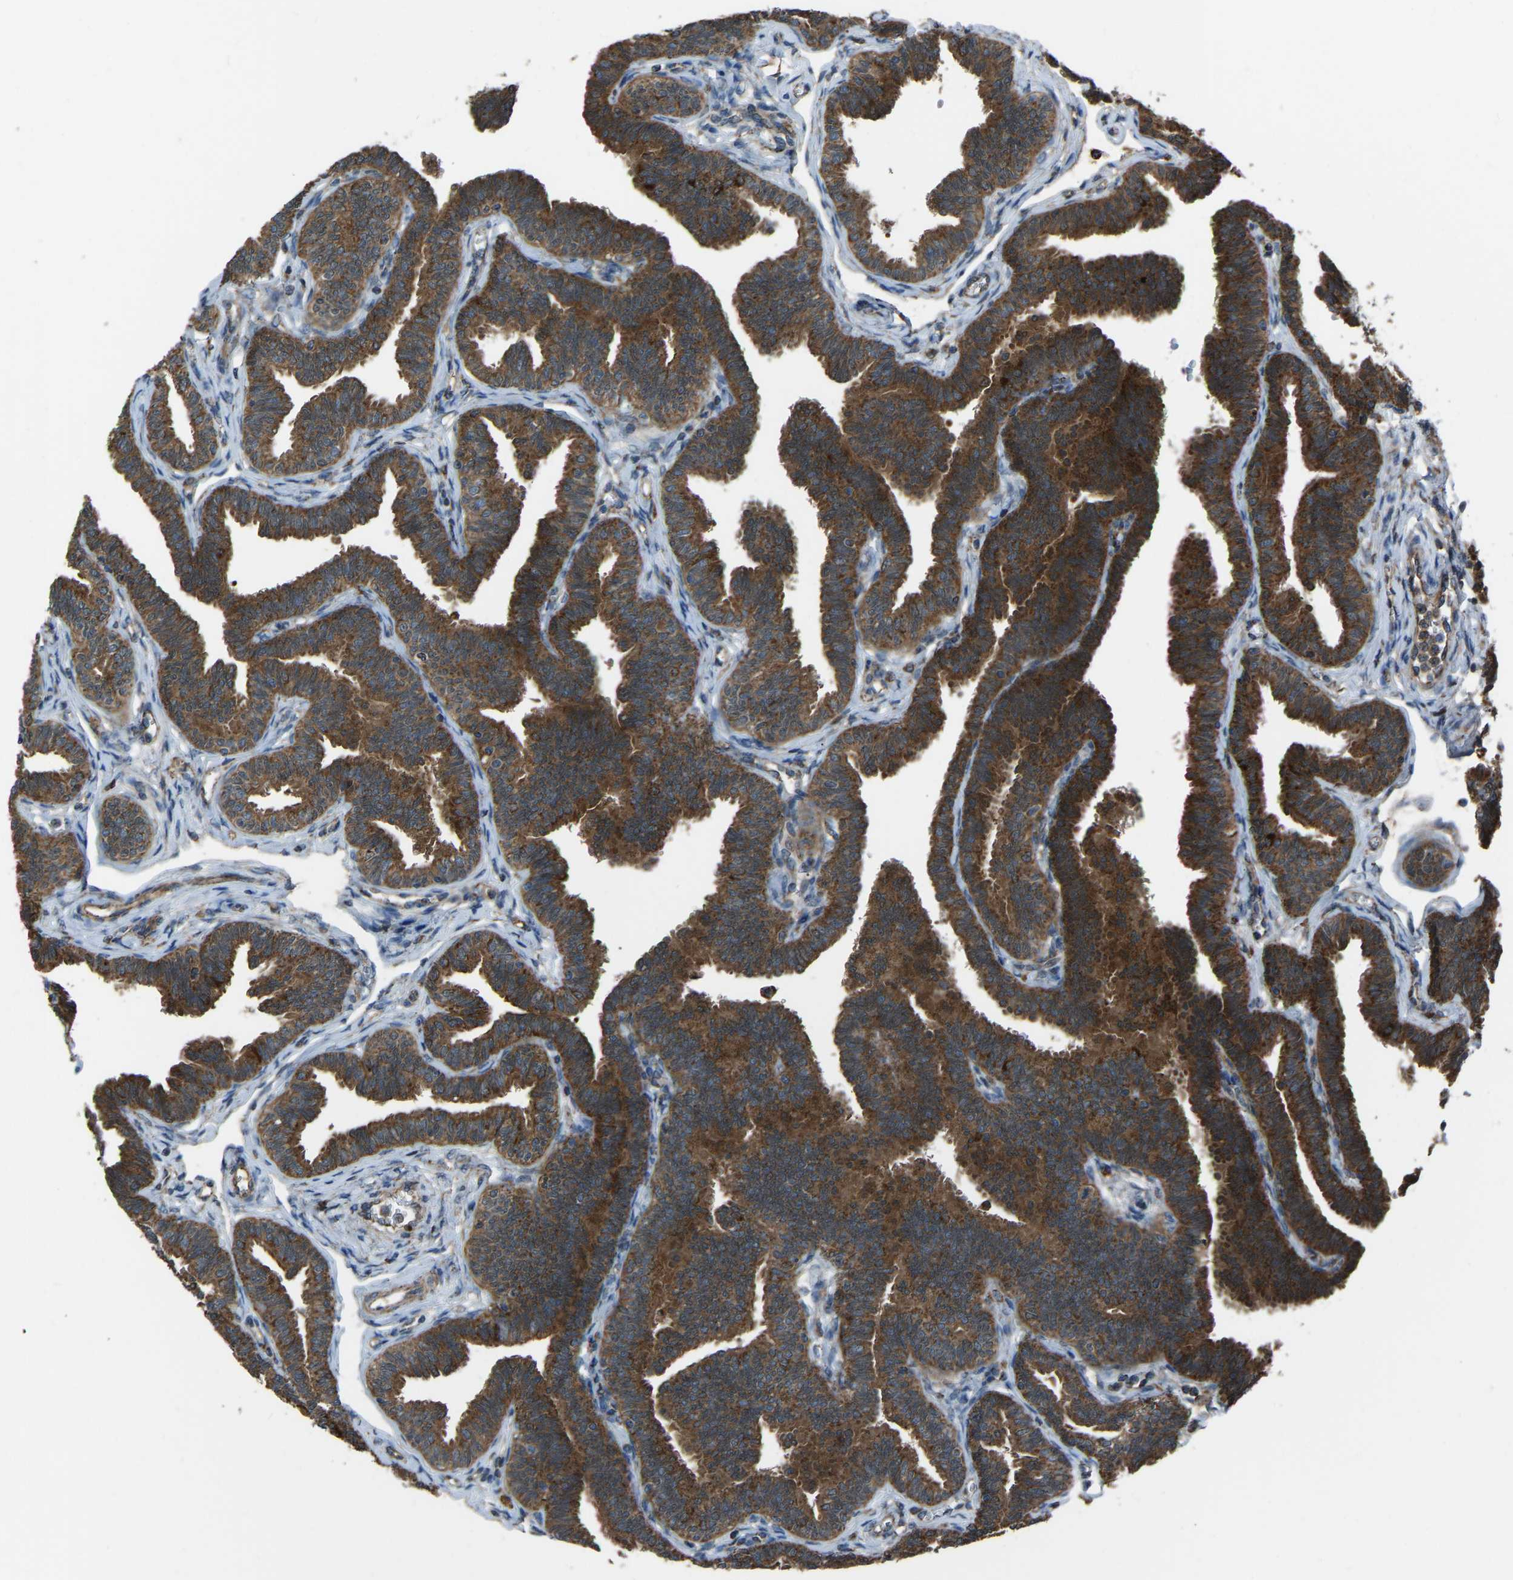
{"staining": {"intensity": "strong", "quantity": ">75%", "location": "cytoplasmic/membranous"}, "tissue": "fallopian tube", "cell_type": "Glandular cells", "image_type": "normal", "snomed": [{"axis": "morphology", "description": "Normal tissue, NOS"}, {"axis": "topography", "description": "Fallopian tube"}, {"axis": "topography", "description": "Ovary"}], "caption": "There is high levels of strong cytoplasmic/membranous expression in glandular cells of benign fallopian tube, as demonstrated by immunohistochemical staining (brown color).", "gene": "AKR1A1", "patient": {"sex": "female", "age": 23}}